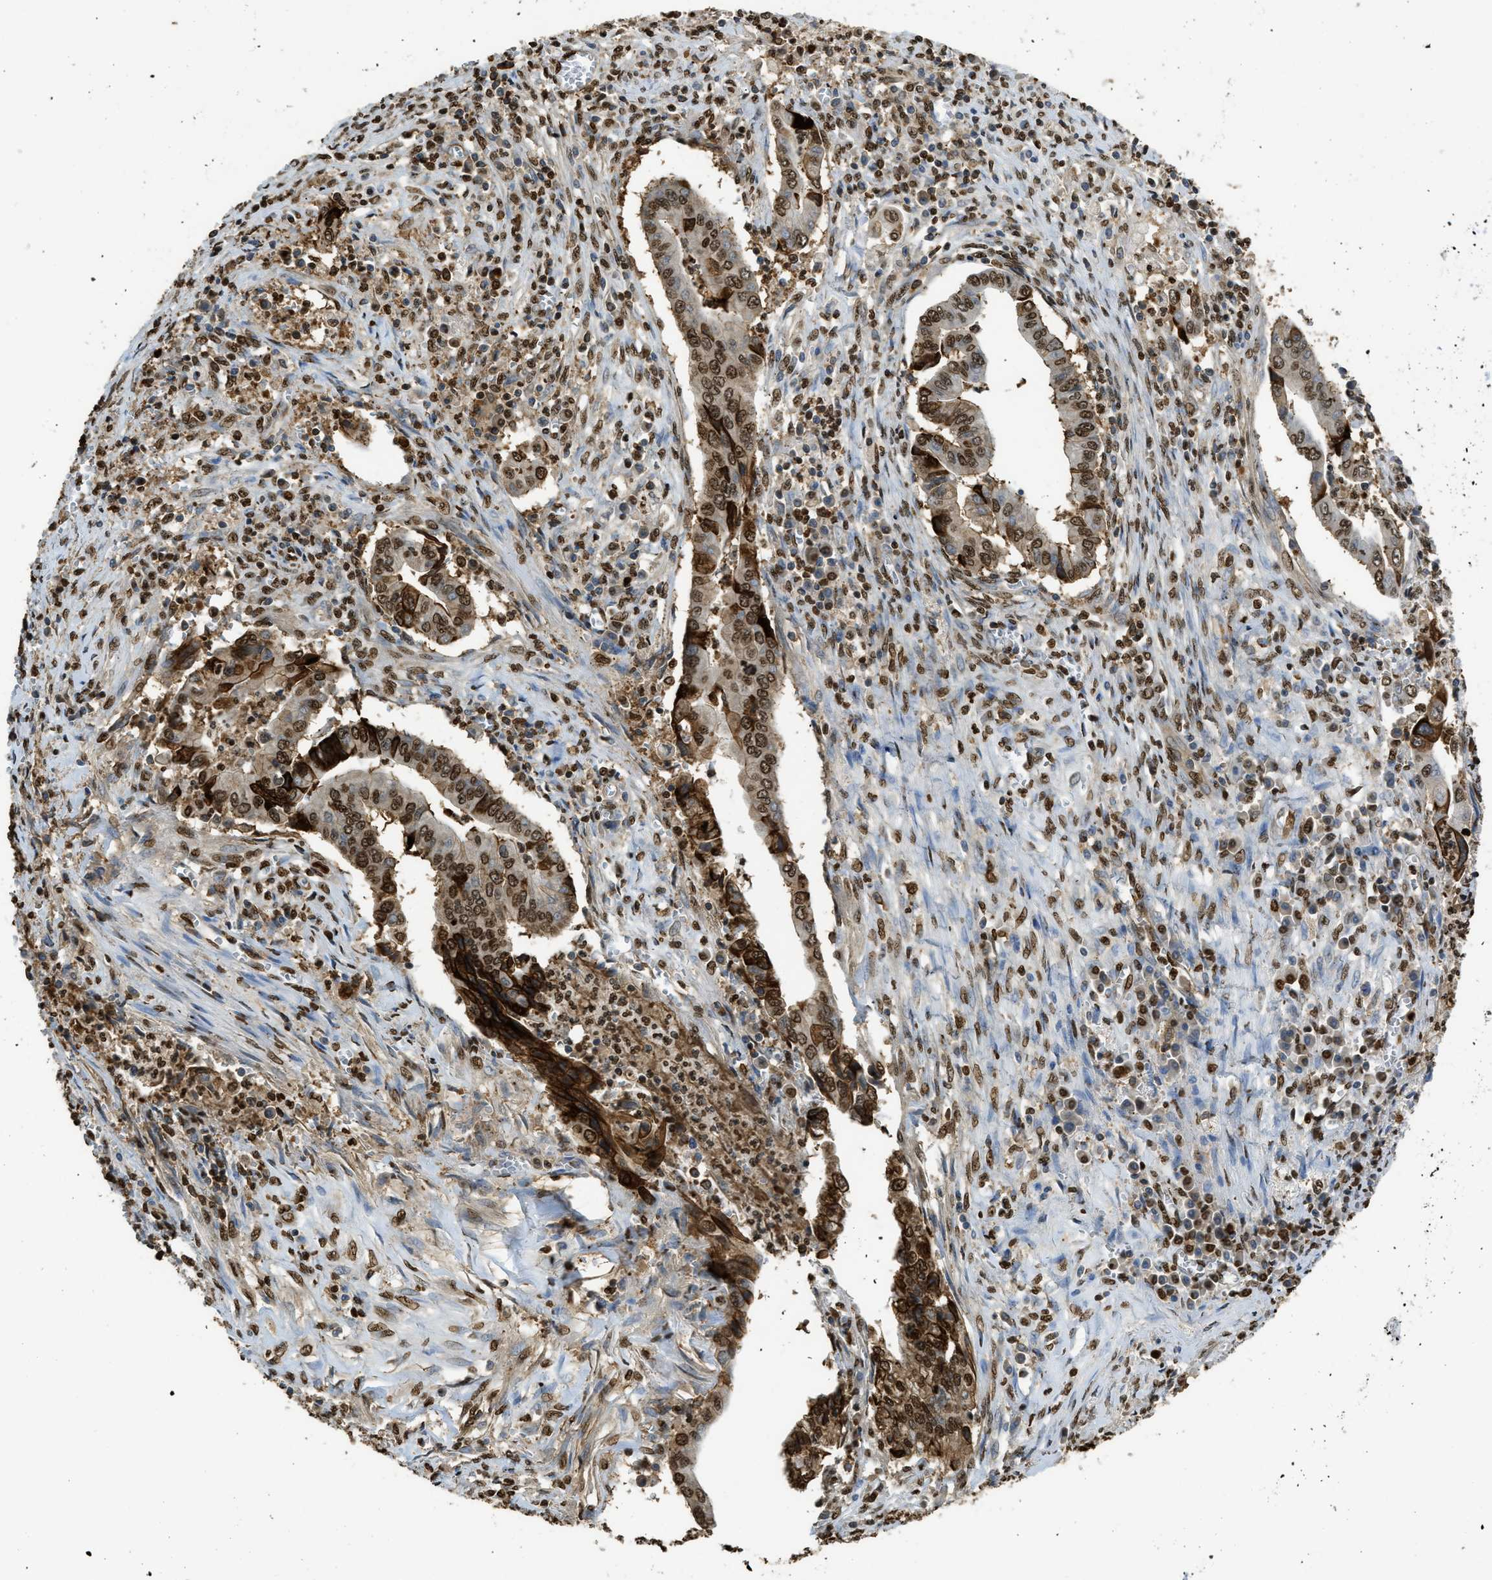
{"staining": {"intensity": "strong", "quantity": ">75%", "location": "nuclear"}, "tissue": "cervical cancer", "cell_type": "Tumor cells", "image_type": "cancer", "snomed": [{"axis": "morphology", "description": "Adenocarcinoma, NOS"}, {"axis": "topography", "description": "Cervix"}], "caption": "DAB immunohistochemical staining of adenocarcinoma (cervical) demonstrates strong nuclear protein positivity in approximately >75% of tumor cells. The staining is performed using DAB (3,3'-diaminobenzidine) brown chromogen to label protein expression. The nuclei are counter-stained blue using hematoxylin.", "gene": "NR5A2", "patient": {"sex": "female", "age": 44}}